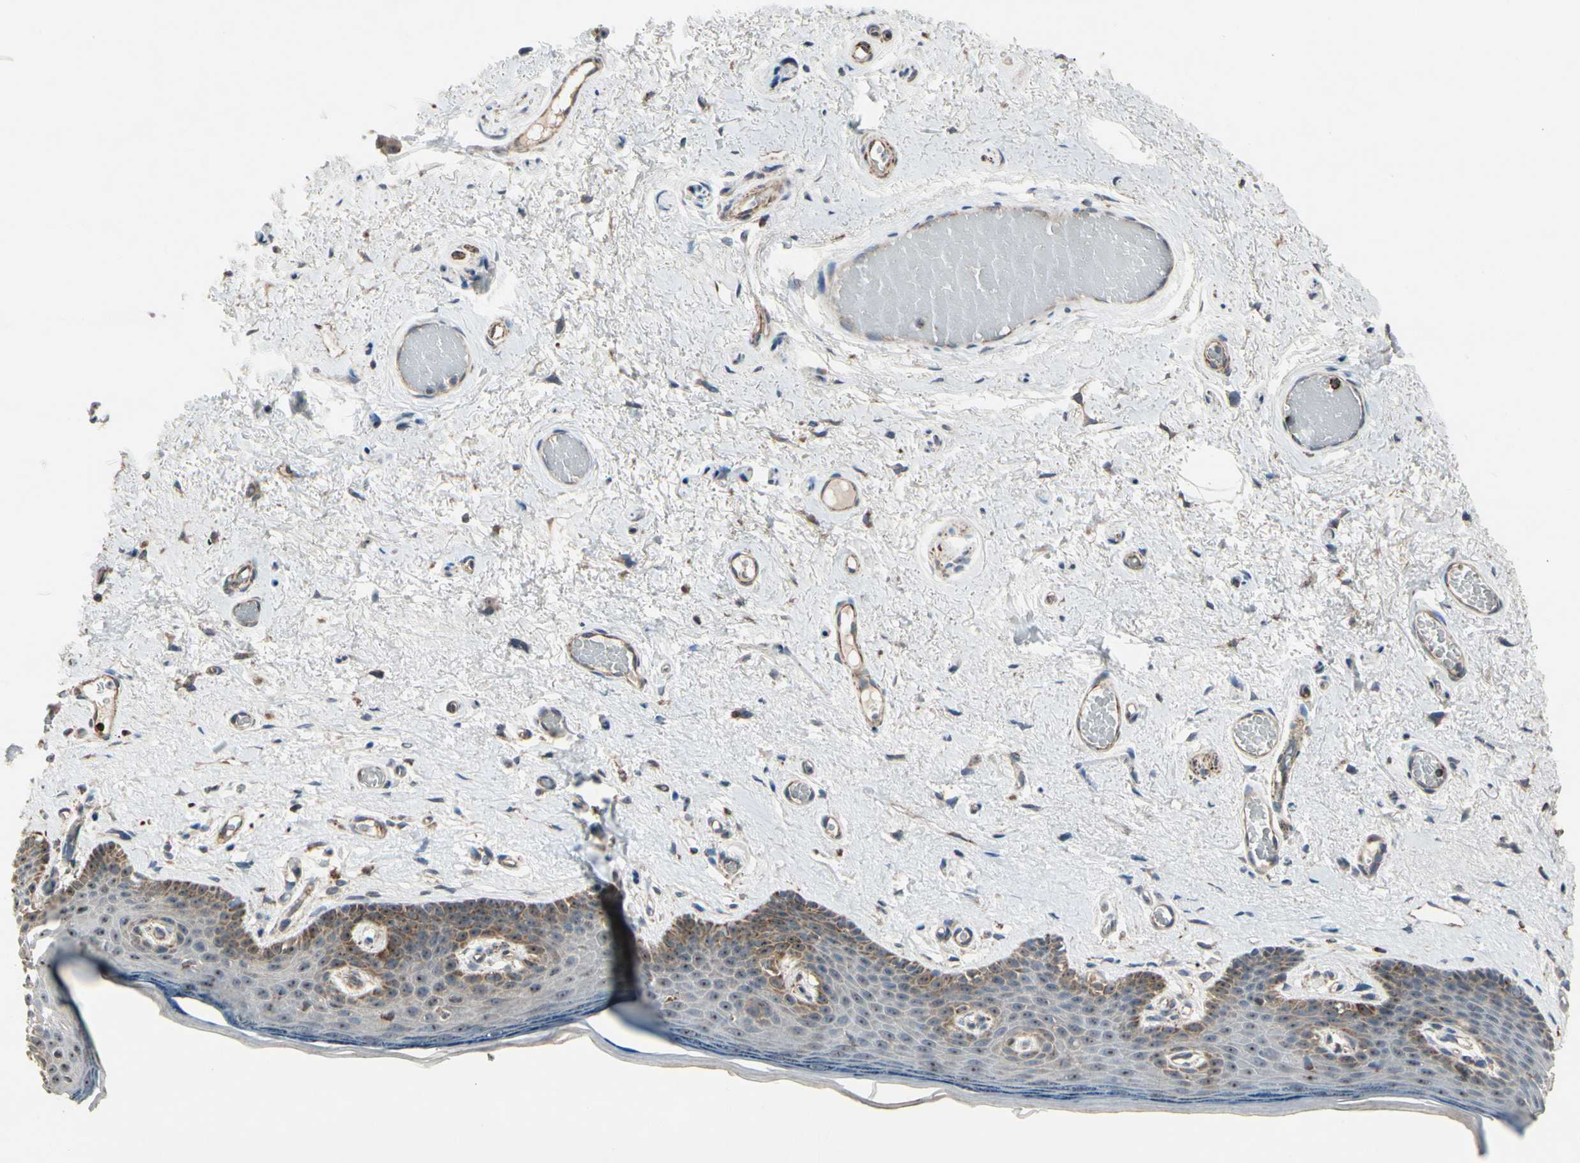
{"staining": {"intensity": "moderate", "quantity": "<25%", "location": "cytoplasmic/membranous"}, "tissue": "skin", "cell_type": "Epidermal cells", "image_type": "normal", "snomed": [{"axis": "morphology", "description": "Normal tissue, NOS"}, {"axis": "topography", "description": "Vulva"}], "caption": "IHC of normal human skin demonstrates low levels of moderate cytoplasmic/membranous positivity in about <25% of epidermal cells. The staining was performed using DAB to visualize the protein expression in brown, while the nuclei were stained in blue with hematoxylin (Magnification: 20x).", "gene": "CPT1A", "patient": {"sex": "female", "age": 54}}